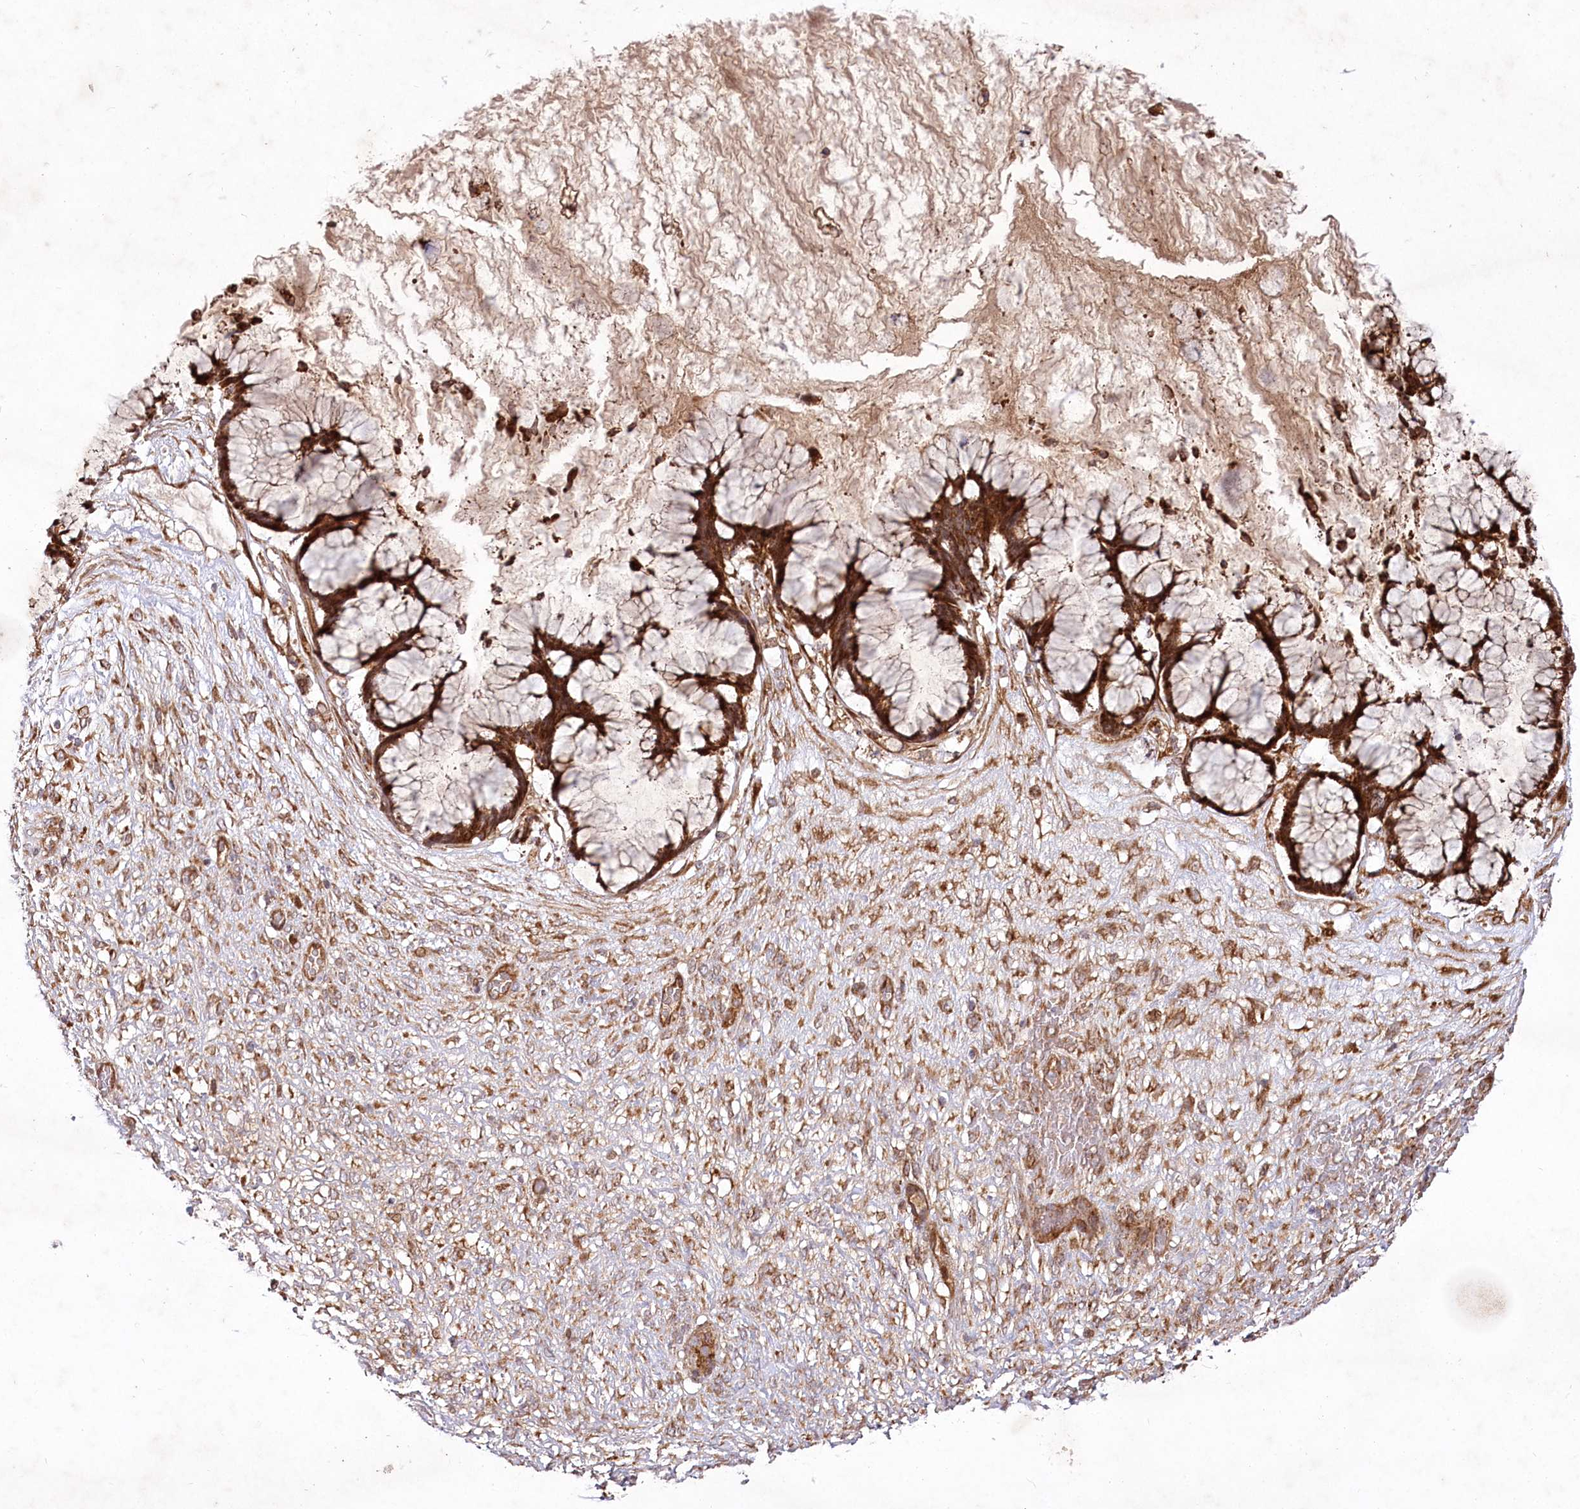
{"staining": {"intensity": "strong", "quantity": ">75%", "location": "cytoplasmic/membranous"}, "tissue": "ovarian cancer", "cell_type": "Tumor cells", "image_type": "cancer", "snomed": [{"axis": "morphology", "description": "Cystadenocarcinoma, mucinous, NOS"}, {"axis": "topography", "description": "Ovary"}], "caption": "Tumor cells display strong cytoplasmic/membranous expression in approximately >75% of cells in ovarian cancer.", "gene": "PSTK", "patient": {"sex": "female", "age": 42}}